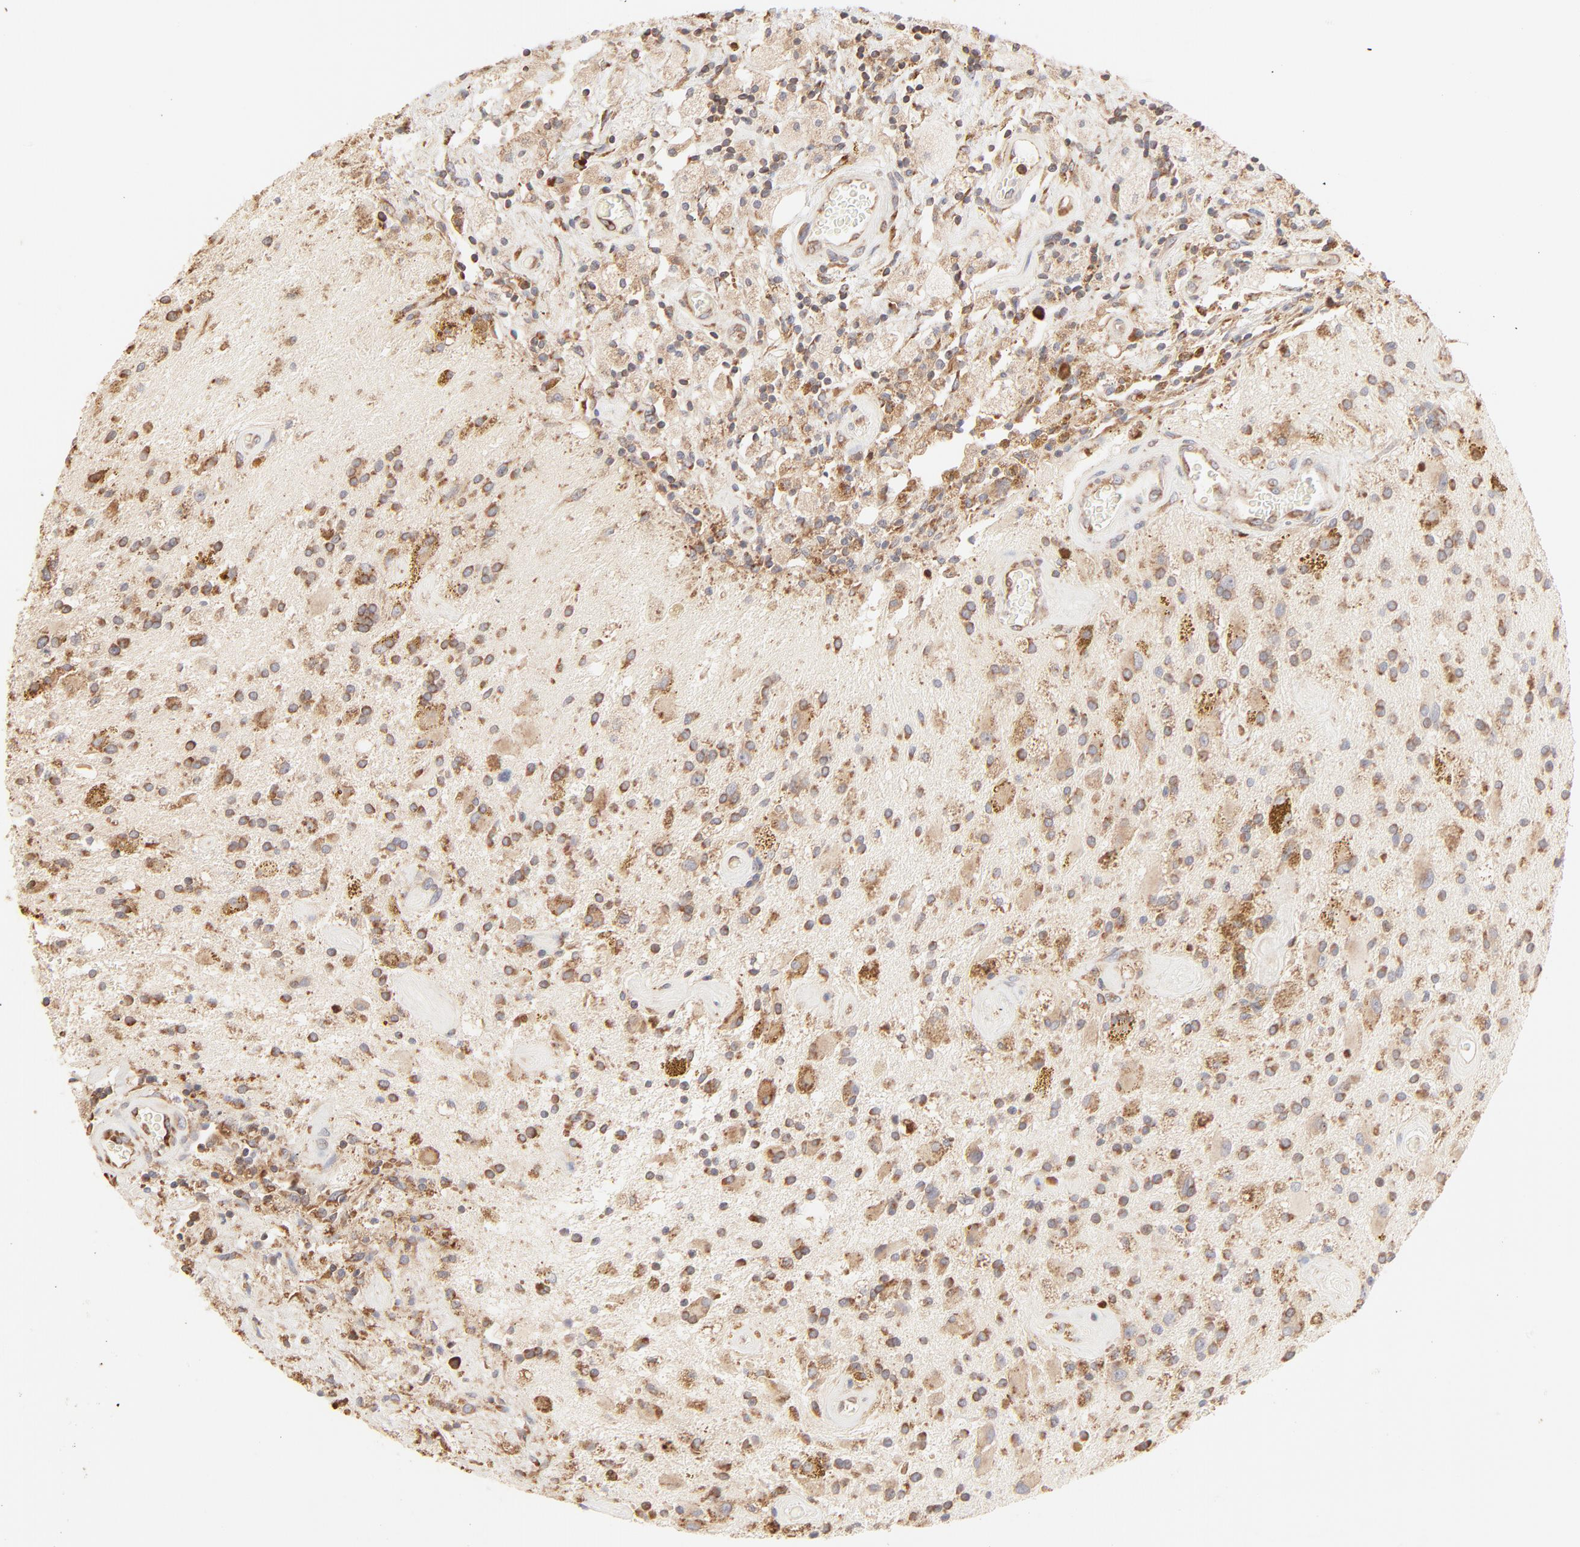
{"staining": {"intensity": "moderate", "quantity": "25%-75%", "location": "cytoplasmic/membranous"}, "tissue": "glioma", "cell_type": "Tumor cells", "image_type": "cancer", "snomed": [{"axis": "morphology", "description": "Glioma, malignant, Low grade"}, {"axis": "topography", "description": "Brain"}], "caption": "Tumor cells demonstrate medium levels of moderate cytoplasmic/membranous staining in about 25%-75% of cells in glioma. (IHC, brightfield microscopy, high magnification).", "gene": "RPS20", "patient": {"sex": "male", "age": 58}}